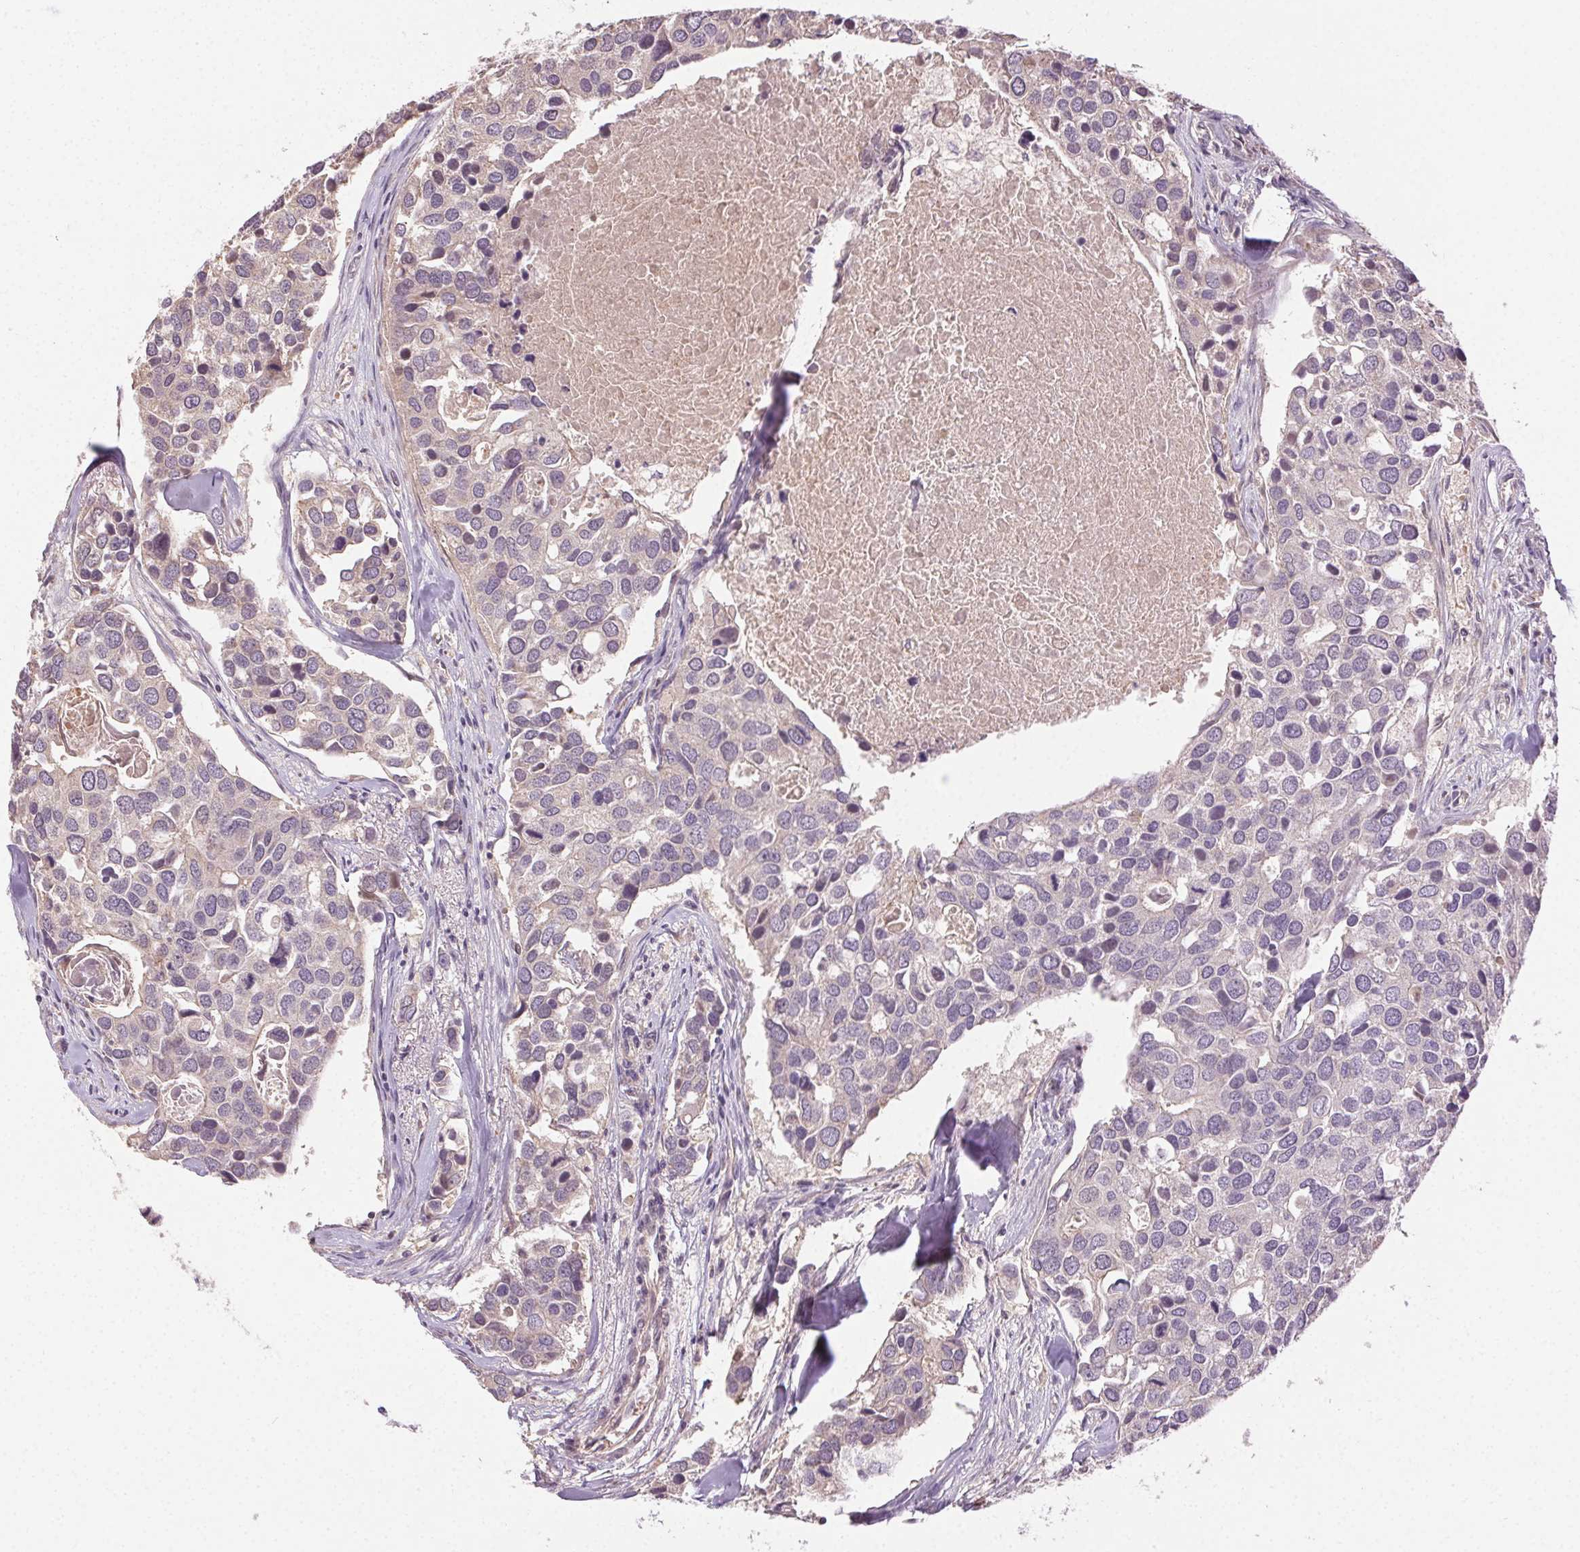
{"staining": {"intensity": "negative", "quantity": "none", "location": "none"}, "tissue": "breast cancer", "cell_type": "Tumor cells", "image_type": "cancer", "snomed": [{"axis": "morphology", "description": "Duct carcinoma"}, {"axis": "topography", "description": "Breast"}], "caption": "Tumor cells are negative for brown protein staining in invasive ductal carcinoma (breast). (DAB immunohistochemistry with hematoxylin counter stain).", "gene": "ATP1B3", "patient": {"sex": "female", "age": 83}}